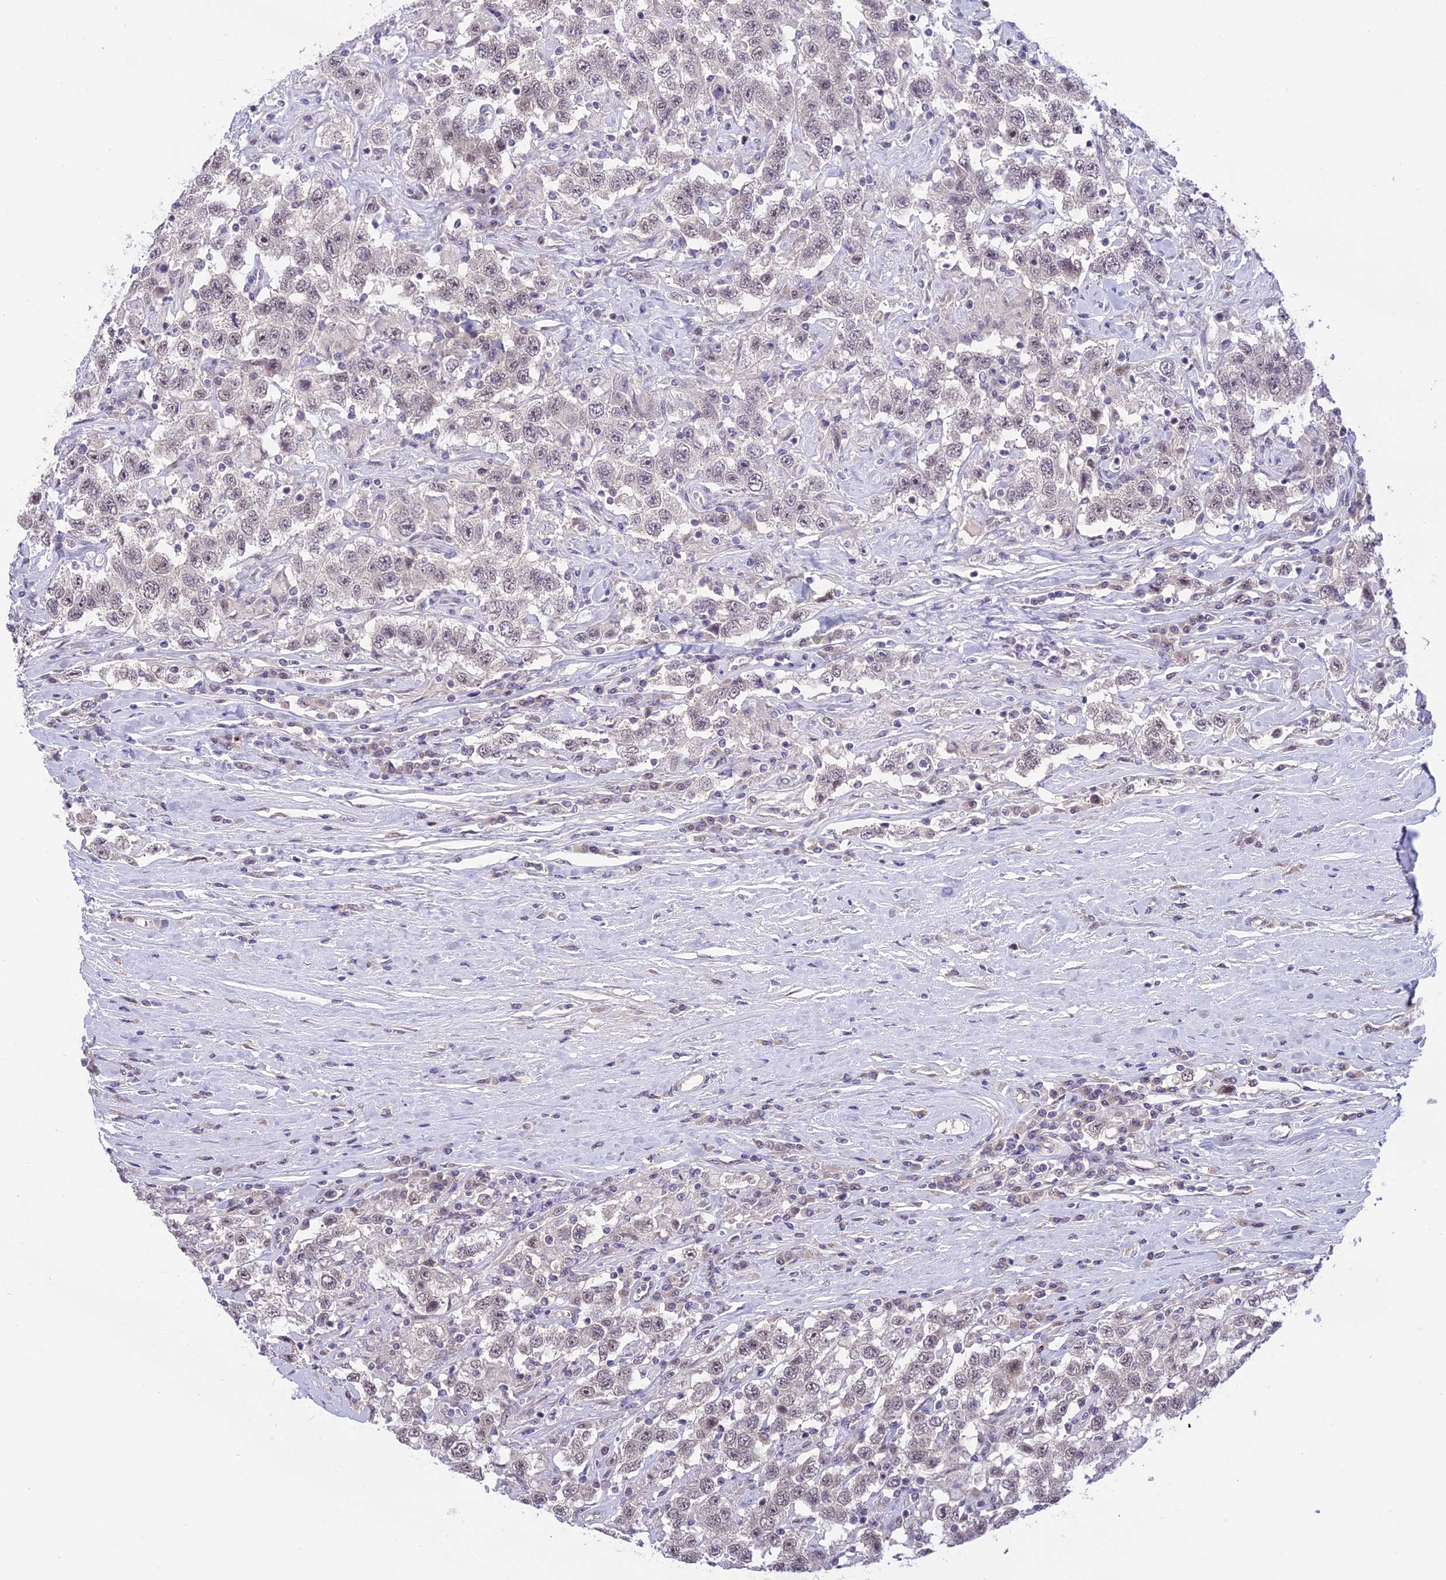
{"staining": {"intensity": "negative", "quantity": "none", "location": "none"}, "tissue": "testis cancer", "cell_type": "Tumor cells", "image_type": "cancer", "snomed": [{"axis": "morphology", "description": "Seminoma, NOS"}, {"axis": "topography", "description": "Testis"}], "caption": "Testis cancer was stained to show a protein in brown. There is no significant staining in tumor cells.", "gene": "ZNF837", "patient": {"sex": "male", "age": 41}}